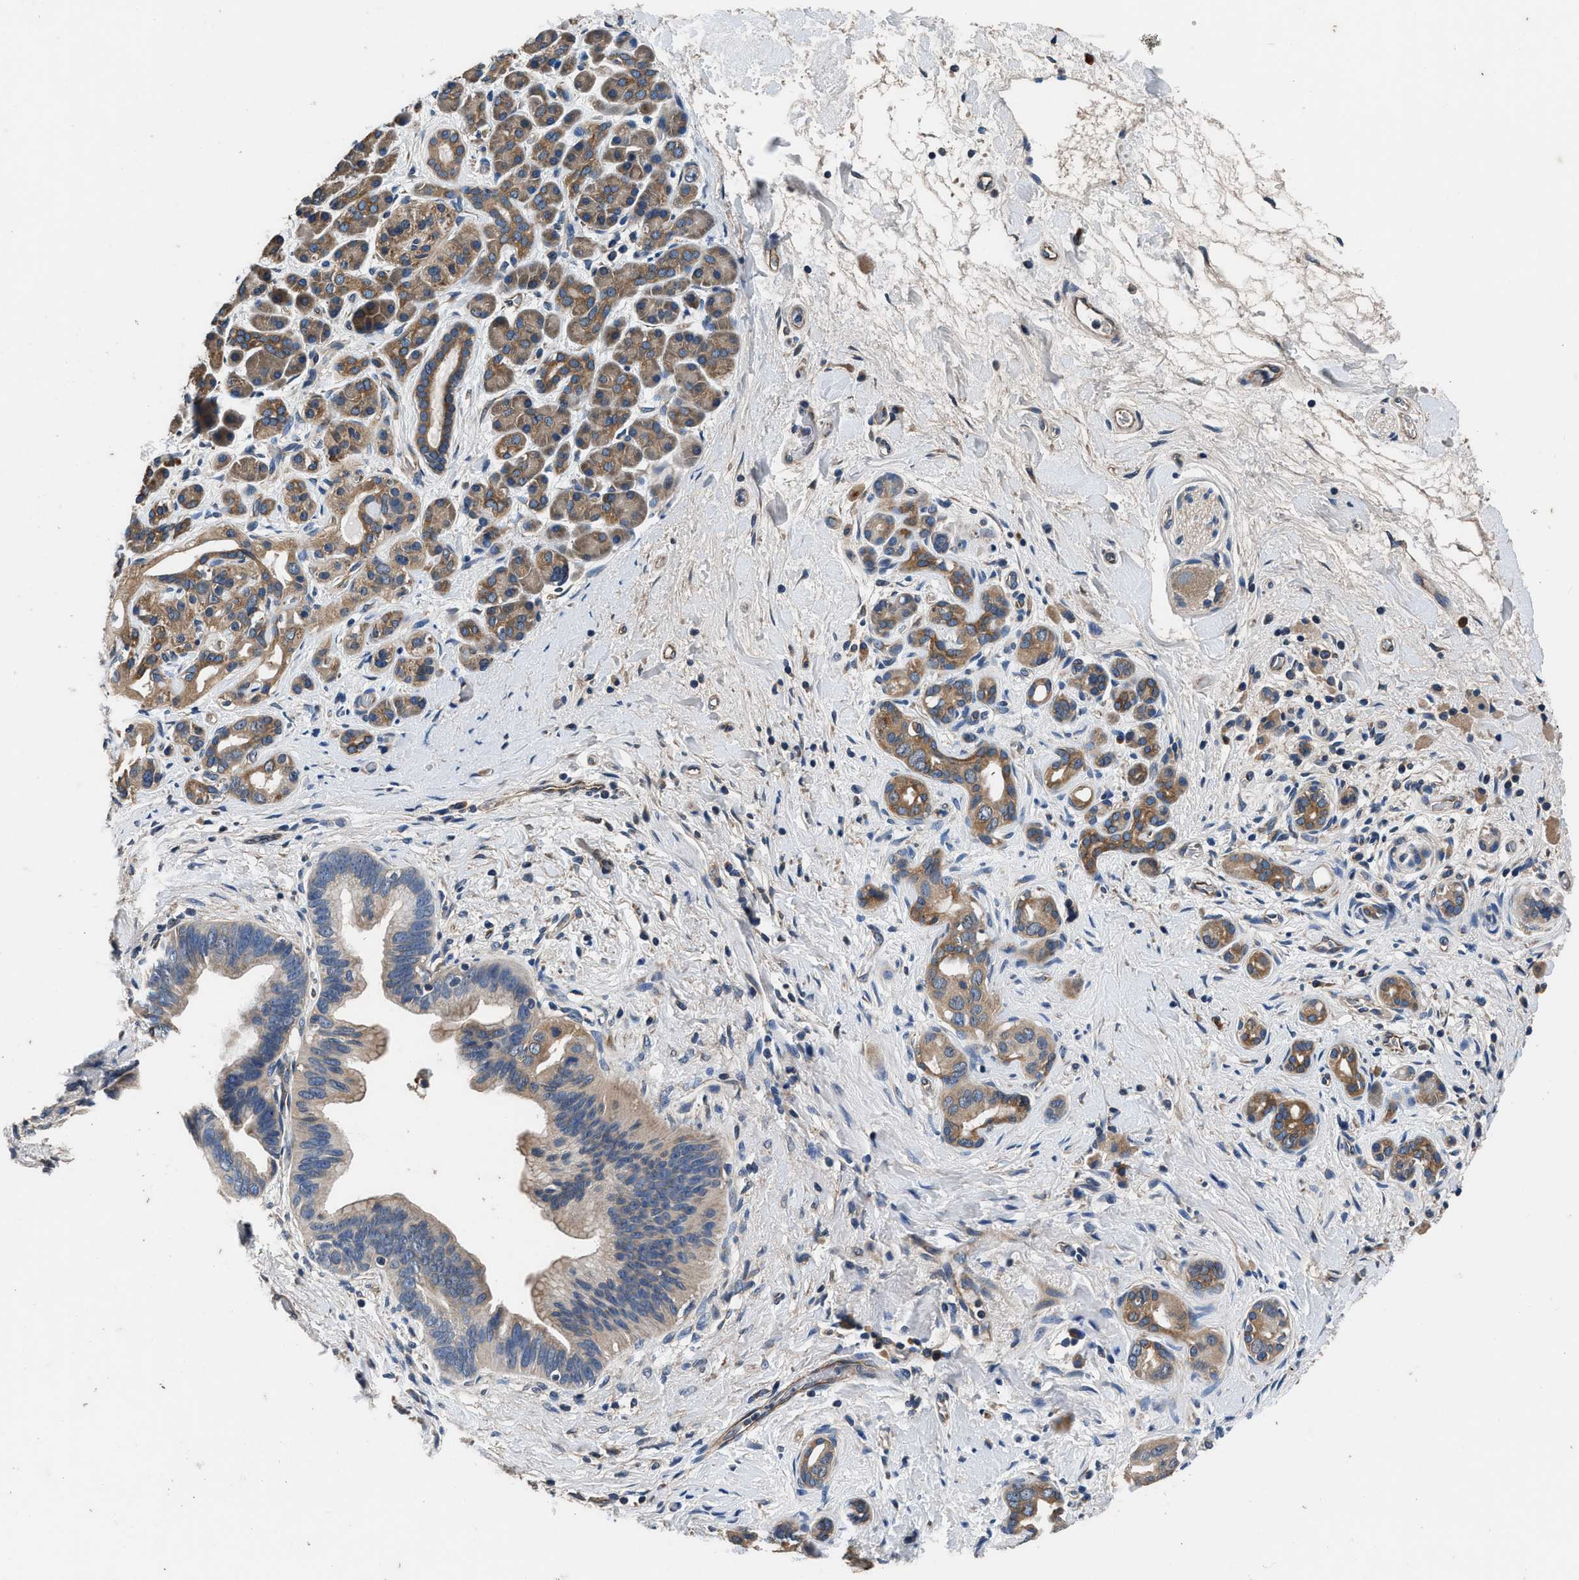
{"staining": {"intensity": "moderate", "quantity": ">75%", "location": "cytoplasmic/membranous"}, "tissue": "pancreatic cancer", "cell_type": "Tumor cells", "image_type": "cancer", "snomed": [{"axis": "morphology", "description": "Adenocarcinoma, NOS"}, {"axis": "topography", "description": "Pancreas"}], "caption": "High-magnification brightfield microscopy of pancreatic cancer stained with DAB (brown) and counterstained with hematoxylin (blue). tumor cells exhibit moderate cytoplasmic/membranous expression is present in about>75% of cells.", "gene": "DHRS7B", "patient": {"sex": "male", "age": 55}}